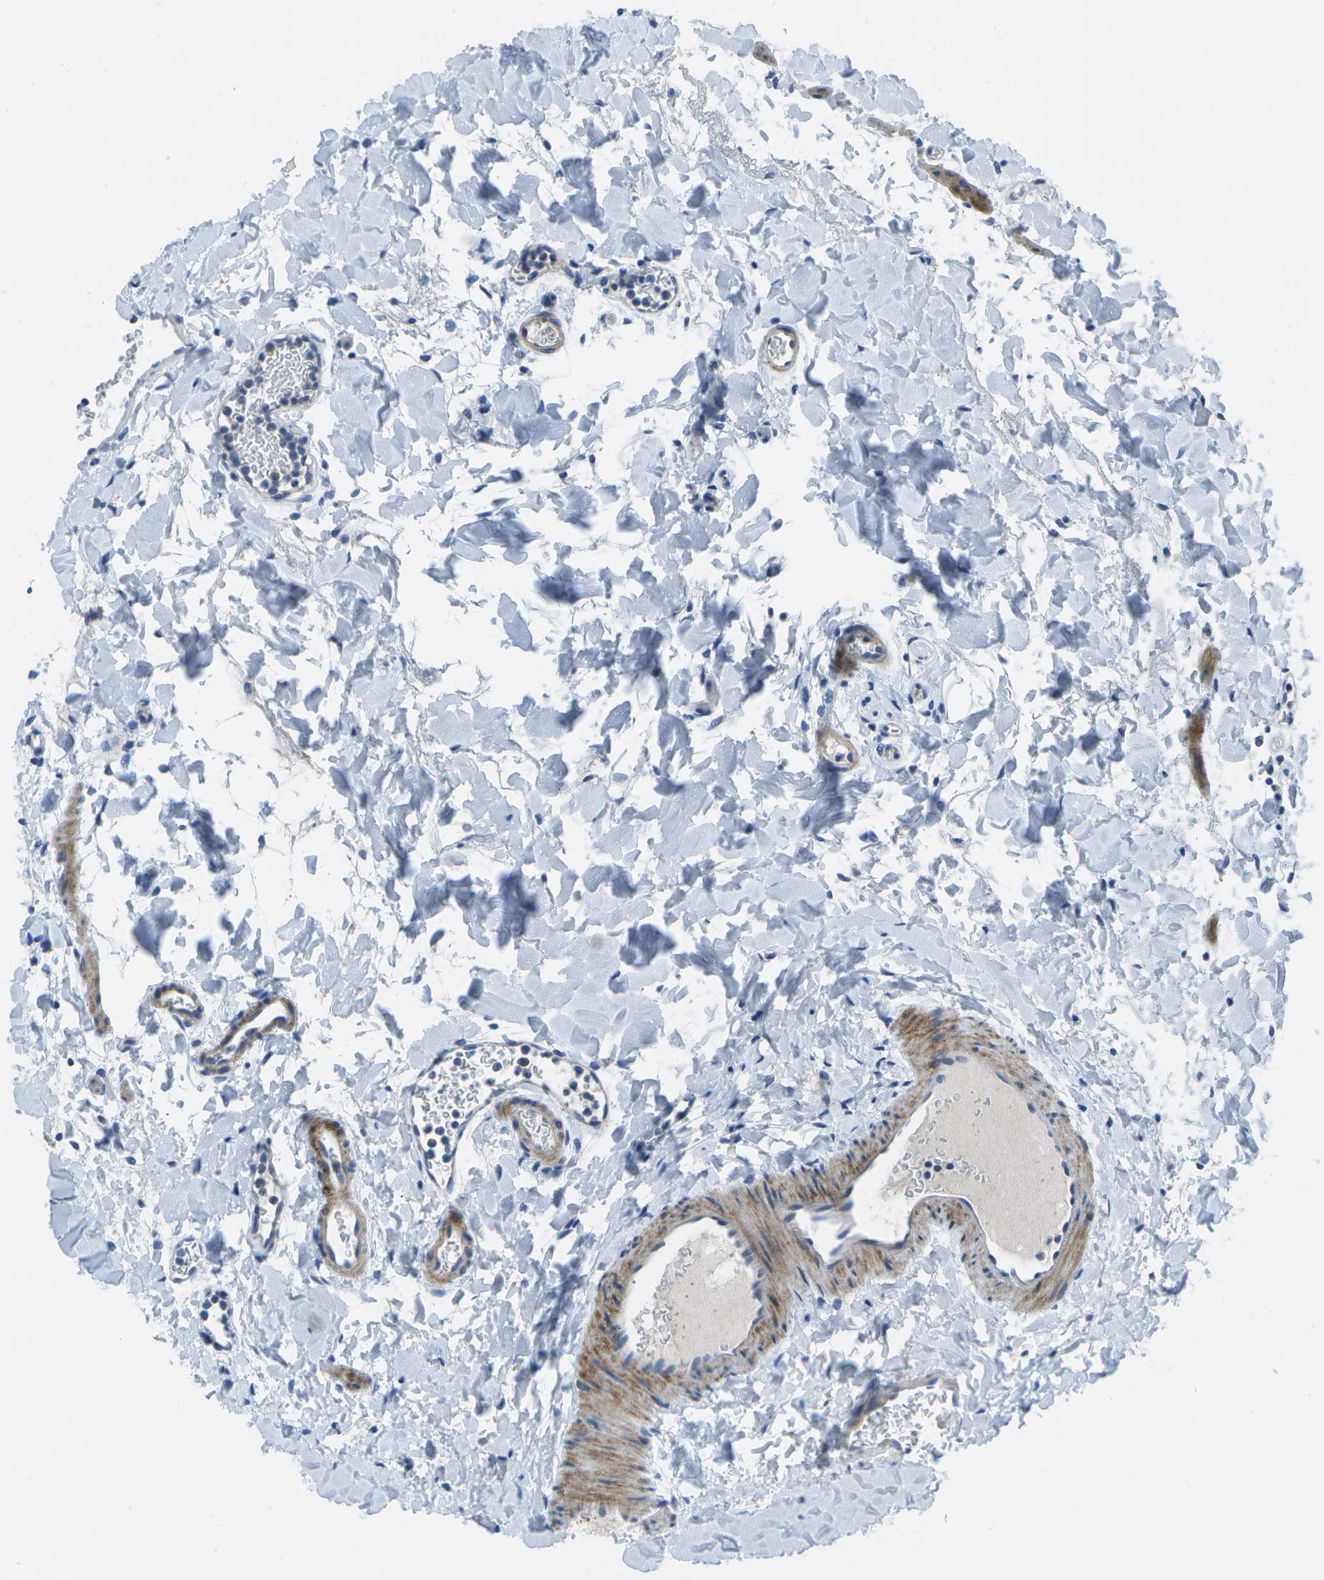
{"staining": {"intensity": "weak", "quantity": "<25%", "location": "cytoplasmic/membranous"}, "tissue": "gallbladder", "cell_type": "Glandular cells", "image_type": "normal", "snomed": [{"axis": "morphology", "description": "Normal tissue, NOS"}, {"axis": "topography", "description": "Gallbladder"}], "caption": "This histopathology image is of benign gallbladder stained with IHC to label a protein in brown with the nuclei are counter-stained blue. There is no staining in glandular cells. (Brightfield microscopy of DAB (3,3'-diaminobenzidine) IHC at high magnification).", "gene": "DCT", "patient": {"sex": "female", "age": 26}}